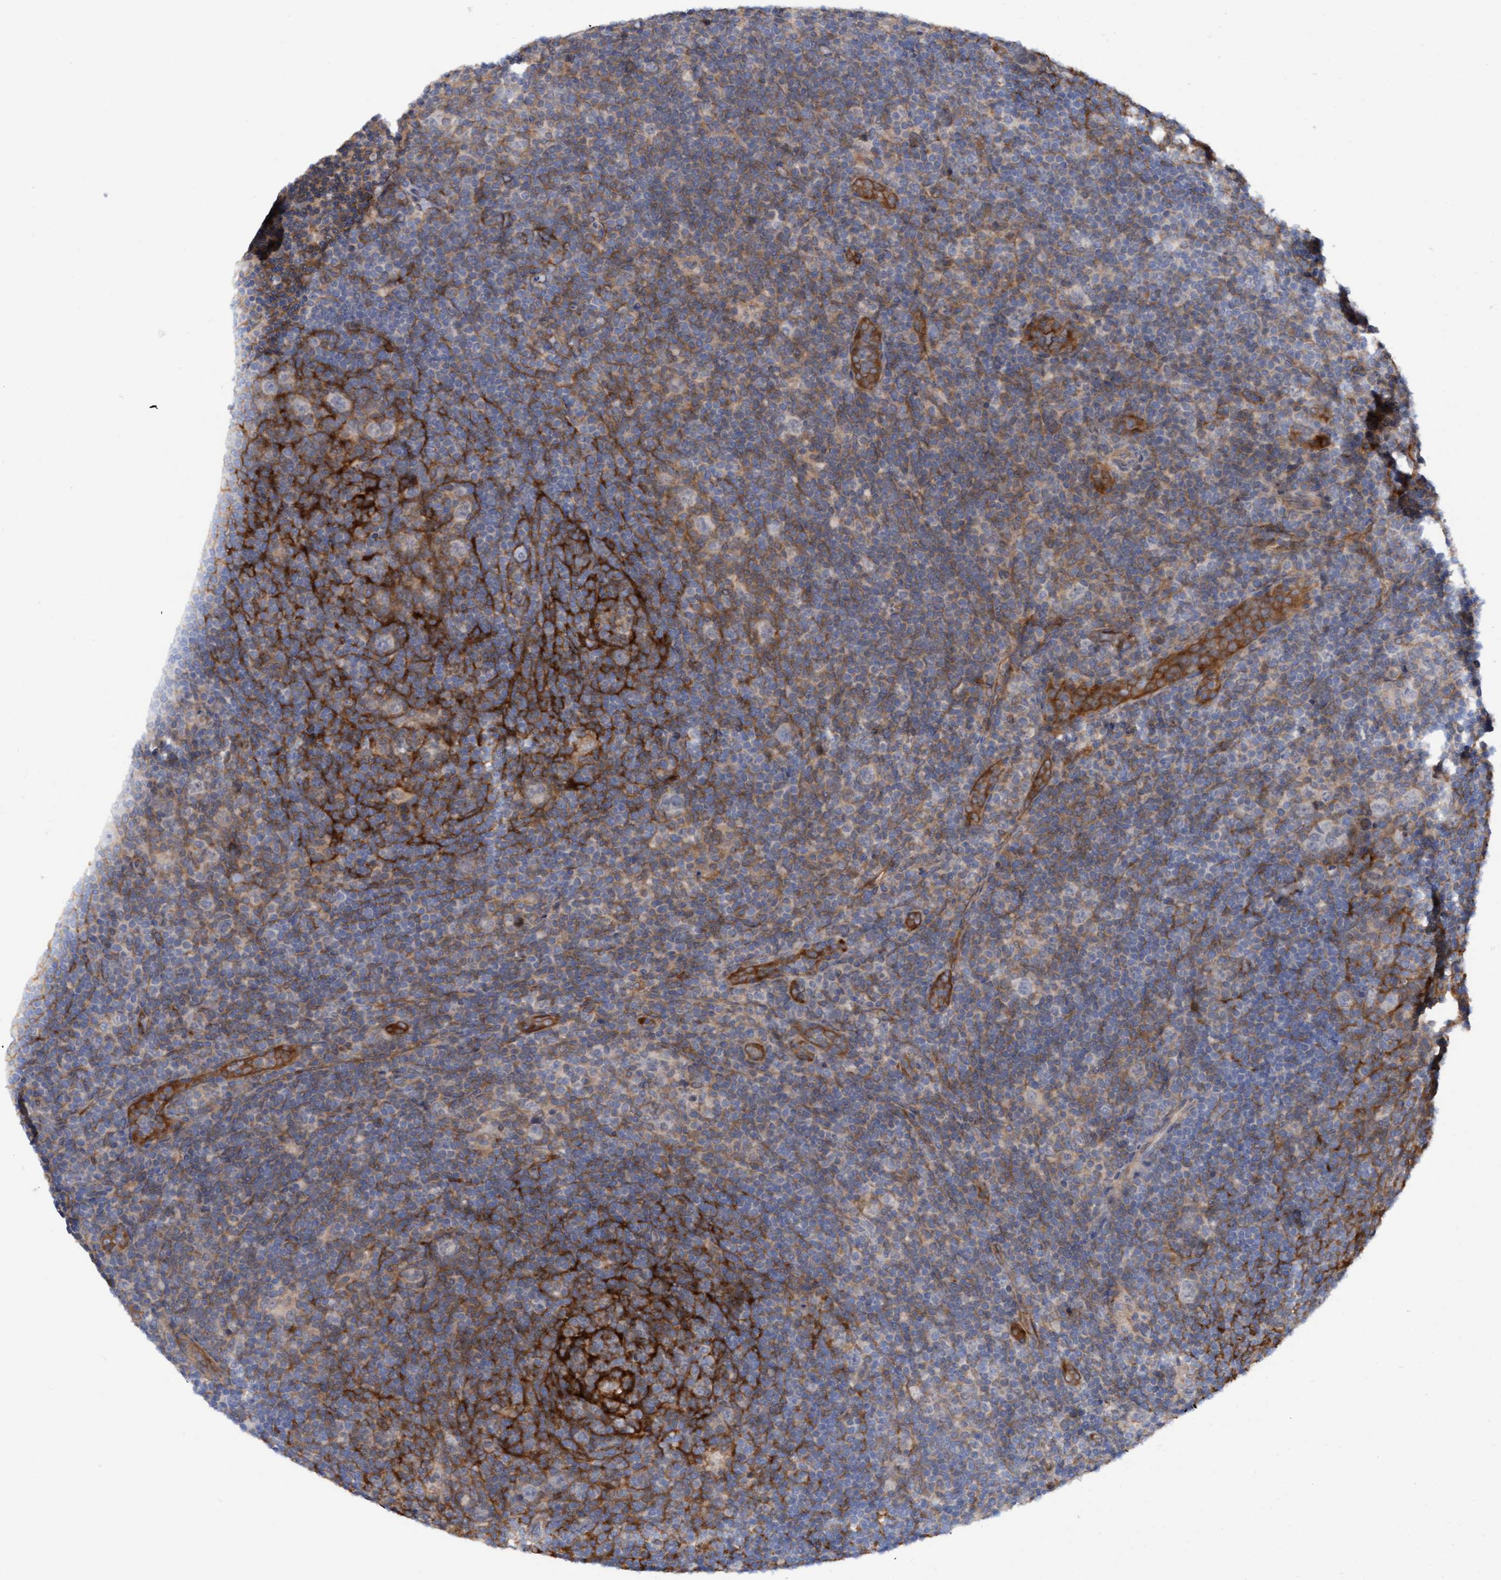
{"staining": {"intensity": "negative", "quantity": "none", "location": "none"}, "tissue": "lymphoma", "cell_type": "Tumor cells", "image_type": "cancer", "snomed": [{"axis": "morphology", "description": "Hodgkin's disease, NOS"}, {"axis": "topography", "description": "Lymph node"}], "caption": "Immunohistochemistry (IHC) image of lymphoma stained for a protein (brown), which exhibits no expression in tumor cells.", "gene": "PLCD1", "patient": {"sex": "female", "age": 57}}